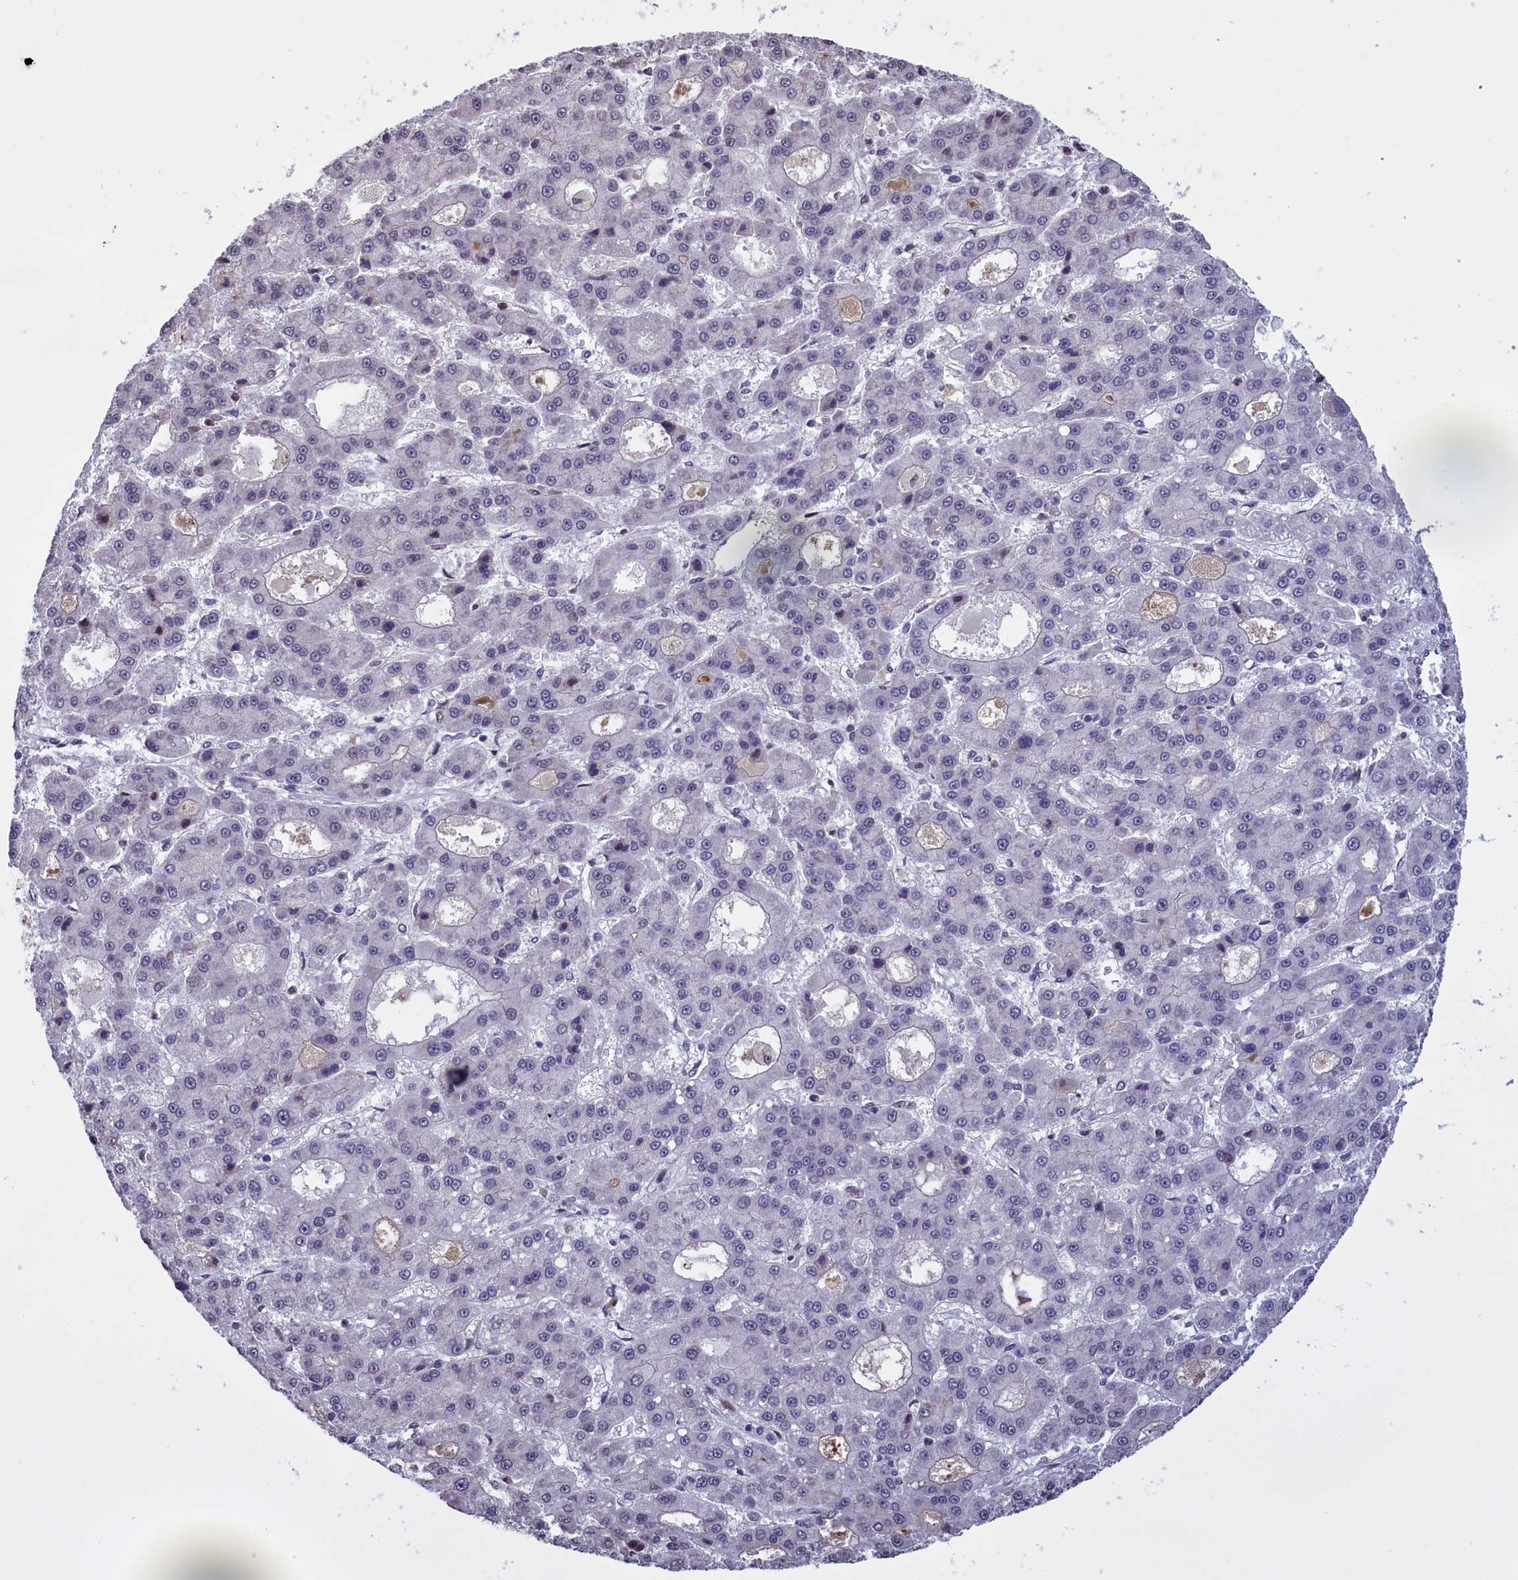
{"staining": {"intensity": "negative", "quantity": "none", "location": "none"}, "tissue": "liver cancer", "cell_type": "Tumor cells", "image_type": "cancer", "snomed": [{"axis": "morphology", "description": "Carcinoma, Hepatocellular, NOS"}, {"axis": "topography", "description": "Liver"}], "caption": "Immunohistochemistry (IHC) image of neoplastic tissue: human liver cancer stained with DAB demonstrates no significant protein staining in tumor cells.", "gene": "RELB", "patient": {"sex": "male", "age": 70}}